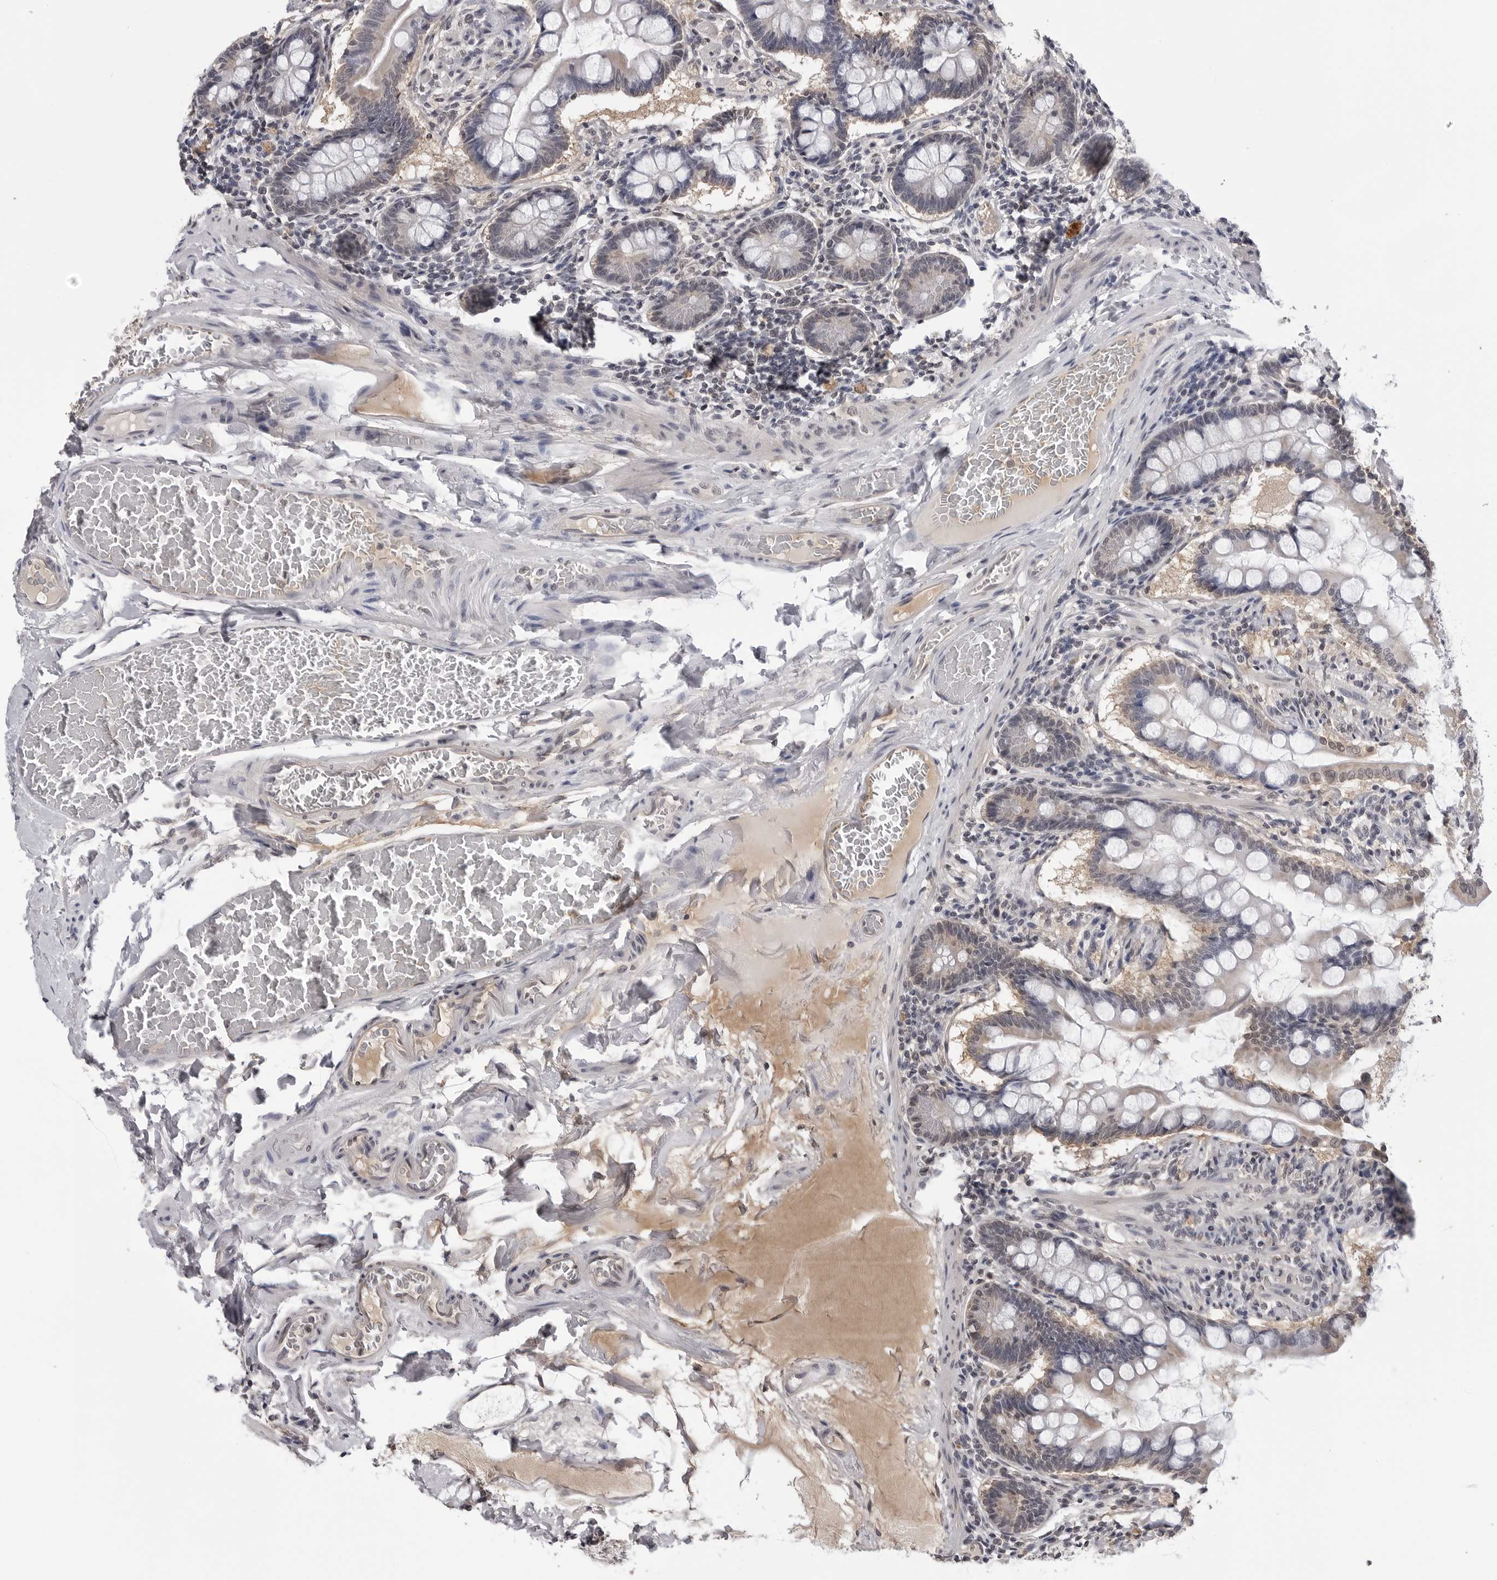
{"staining": {"intensity": "weak", "quantity": "25%-75%", "location": "cytoplasmic/membranous"}, "tissue": "small intestine", "cell_type": "Glandular cells", "image_type": "normal", "snomed": [{"axis": "morphology", "description": "Normal tissue, NOS"}, {"axis": "topography", "description": "Small intestine"}], "caption": "Approximately 25%-75% of glandular cells in benign small intestine demonstrate weak cytoplasmic/membranous protein expression as visualized by brown immunohistochemical staining.", "gene": "CDK20", "patient": {"sex": "male", "age": 41}}